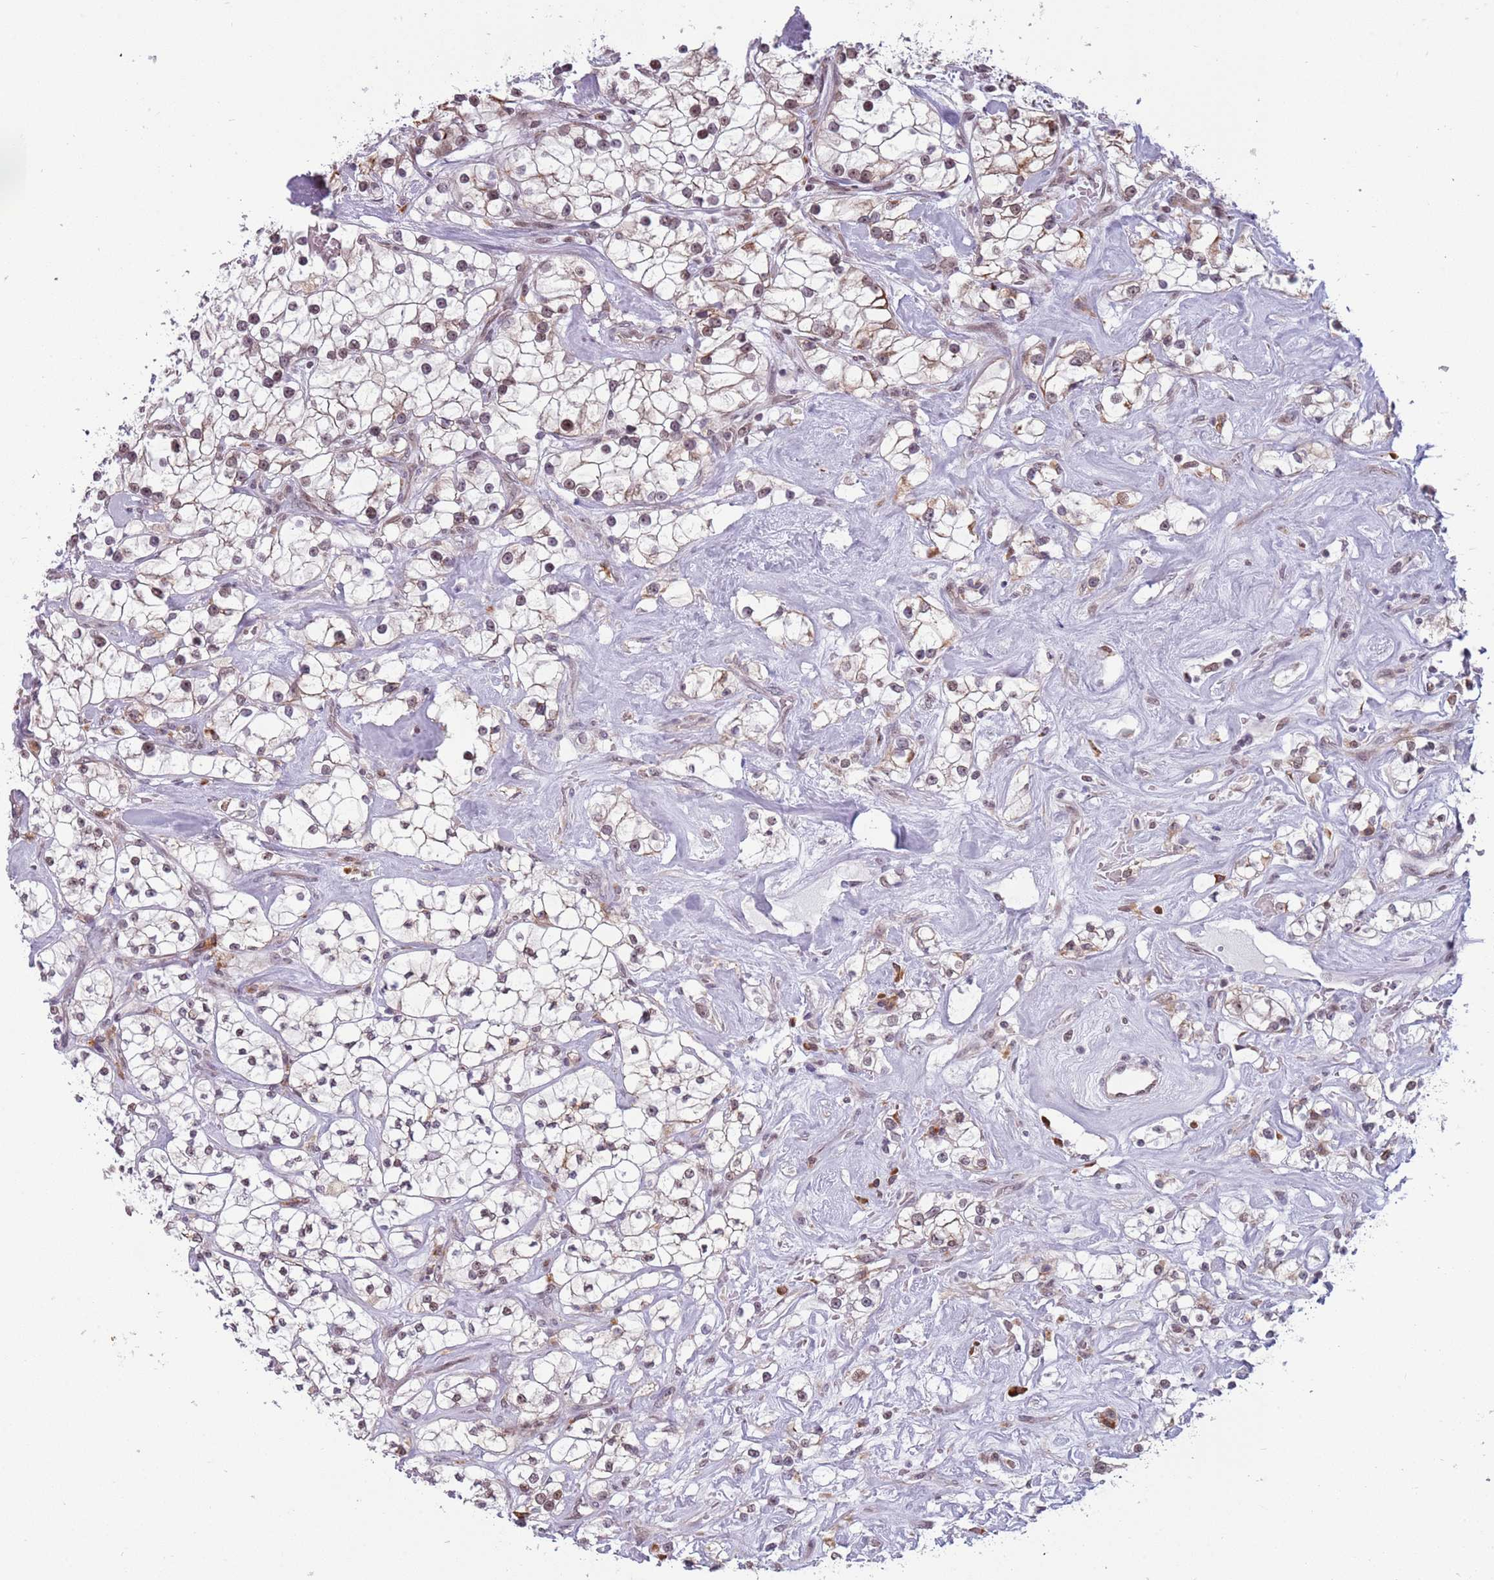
{"staining": {"intensity": "weak", "quantity": "25%-75%", "location": "nuclear"}, "tissue": "renal cancer", "cell_type": "Tumor cells", "image_type": "cancer", "snomed": [{"axis": "morphology", "description": "Adenocarcinoma, NOS"}, {"axis": "topography", "description": "Kidney"}], "caption": "An immunohistochemistry (IHC) histopathology image of tumor tissue is shown. Protein staining in brown shows weak nuclear positivity in renal adenocarcinoma within tumor cells. Using DAB (brown) and hematoxylin (blue) stains, captured at high magnification using brightfield microscopy.", "gene": "BARD1", "patient": {"sex": "male", "age": 77}}